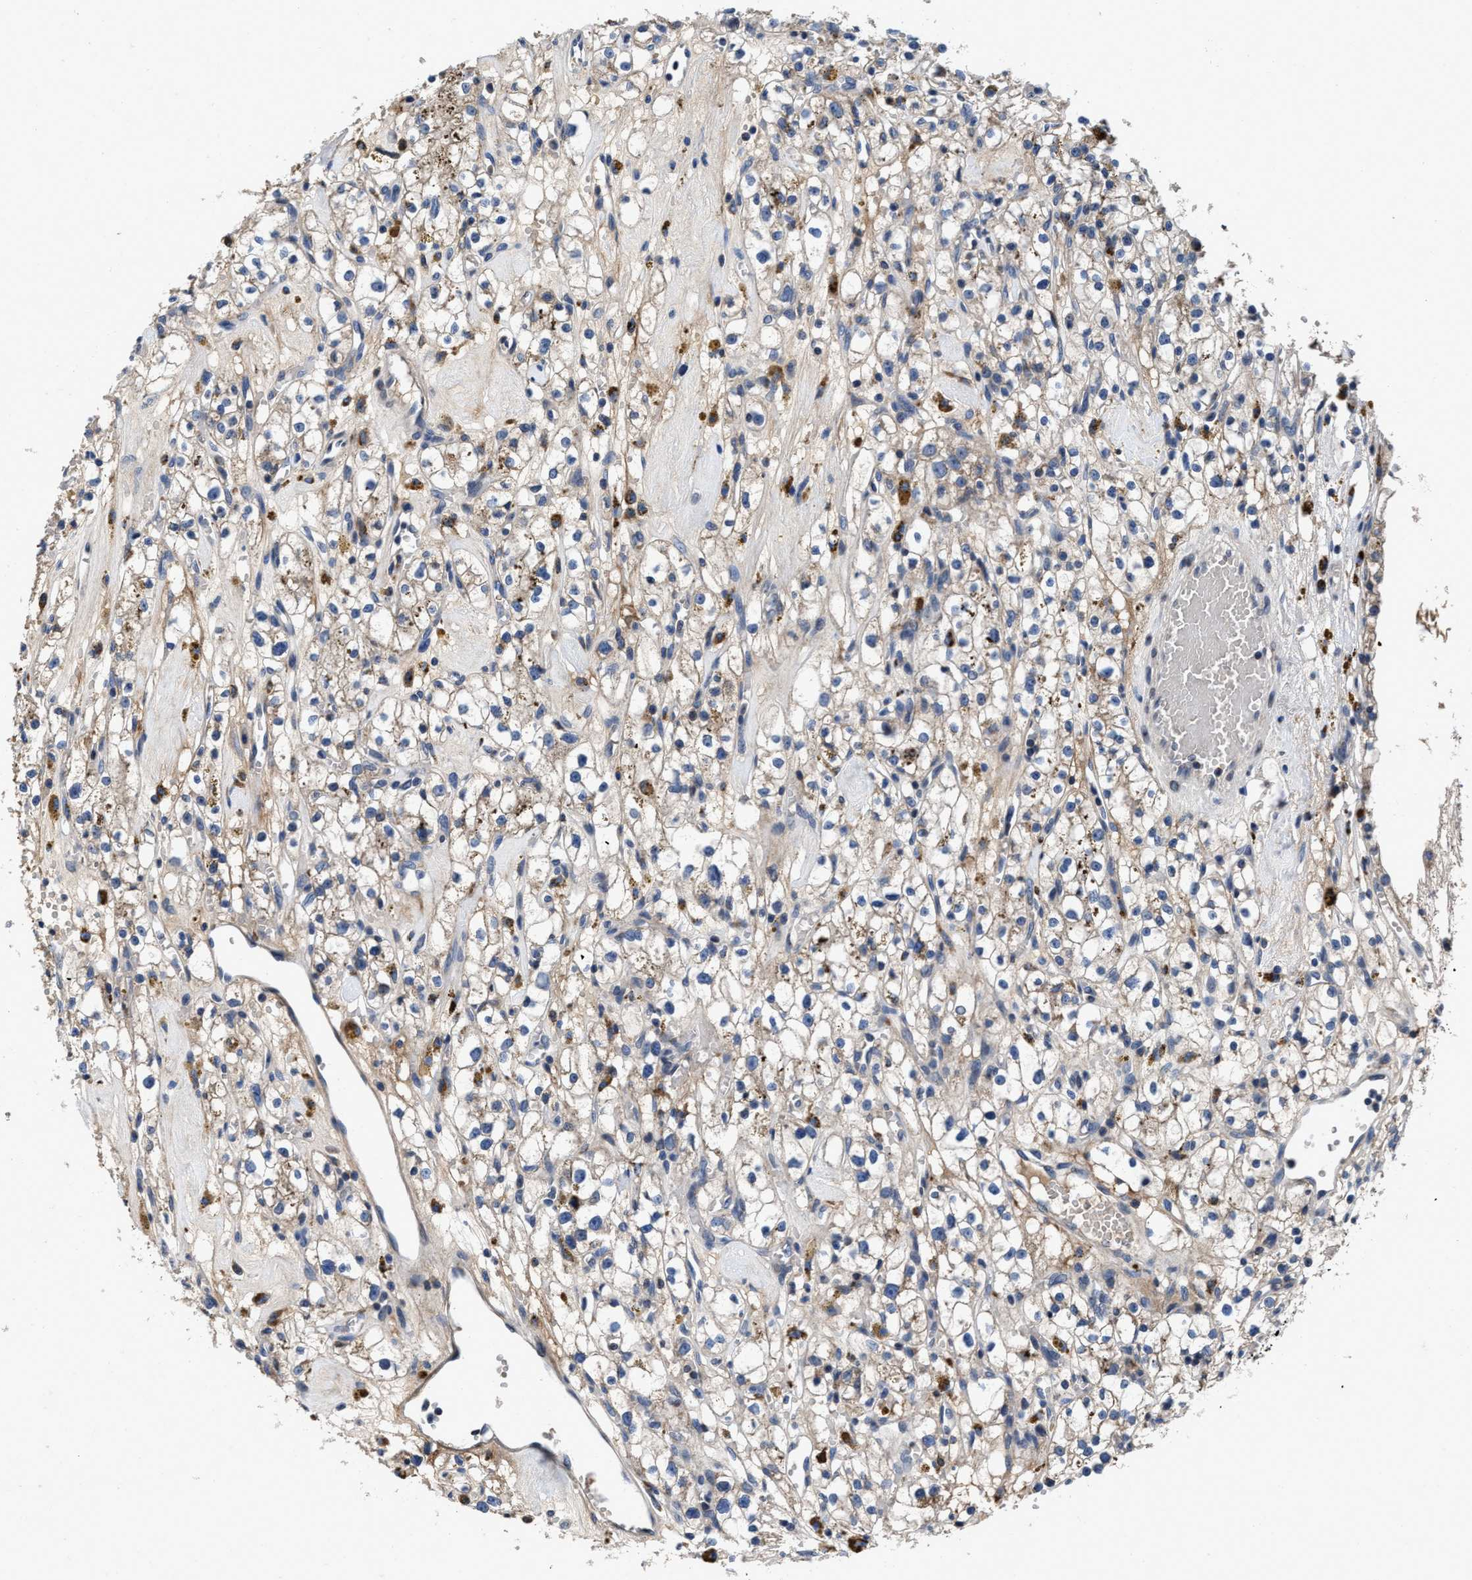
{"staining": {"intensity": "weak", "quantity": ">75%", "location": "cytoplasmic/membranous"}, "tissue": "renal cancer", "cell_type": "Tumor cells", "image_type": "cancer", "snomed": [{"axis": "morphology", "description": "Adenocarcinoma, NOS"}, {"axis": "topography", "description": "Kidney"}], "caption": "This image shows adenocarcinoma (renal) stained with immunohistochemistry (IHC) to label a protein in brown. The cytoplasmic/membranous of tumor cells show weak positivity for the protein. Nuclei are counter-stained blue.", "gene": "CACNA1D", "patient": {"sex": "male", "age": 56}}